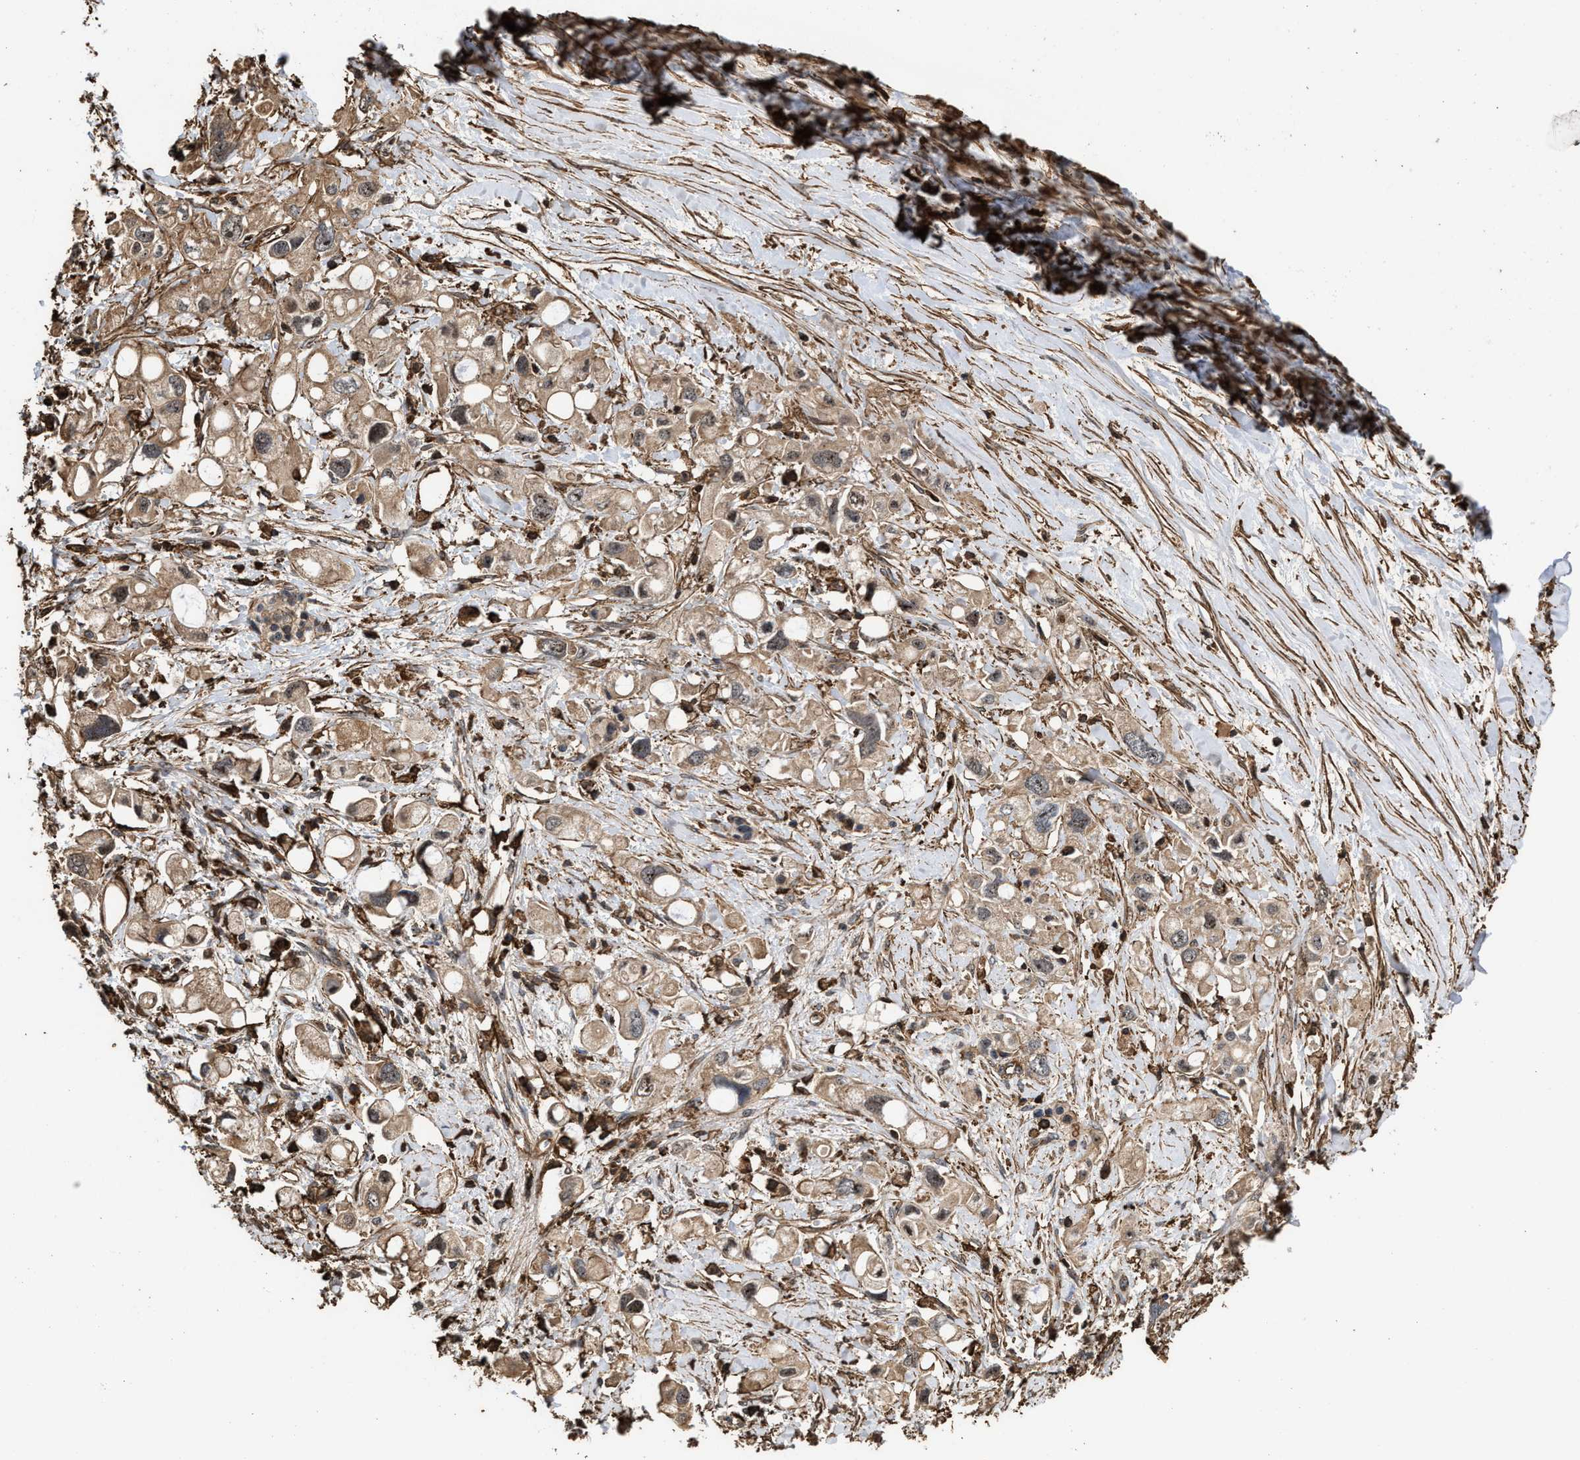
{"staining": {"intensity": "weak", "quantity": ">75%", "location": "cytoplasmic/membranous"}, "tissue": "pancreatic cancer", "cell_type": "Tumor cells", "image_type": "cancer", "snomed": [{"axis": "morphology", "description": "Adenocarcinoma, NOS"}, {"axis": "topography", "description": "Pancreas"}], "caption": "Pancreatic adenocarcinoma stained for a protein demonstrates weak cytoplasmic/membranous positivity in tumor cells.", "gene": "KBTBD2", "patient": {"sex": "female", "age": 56}}